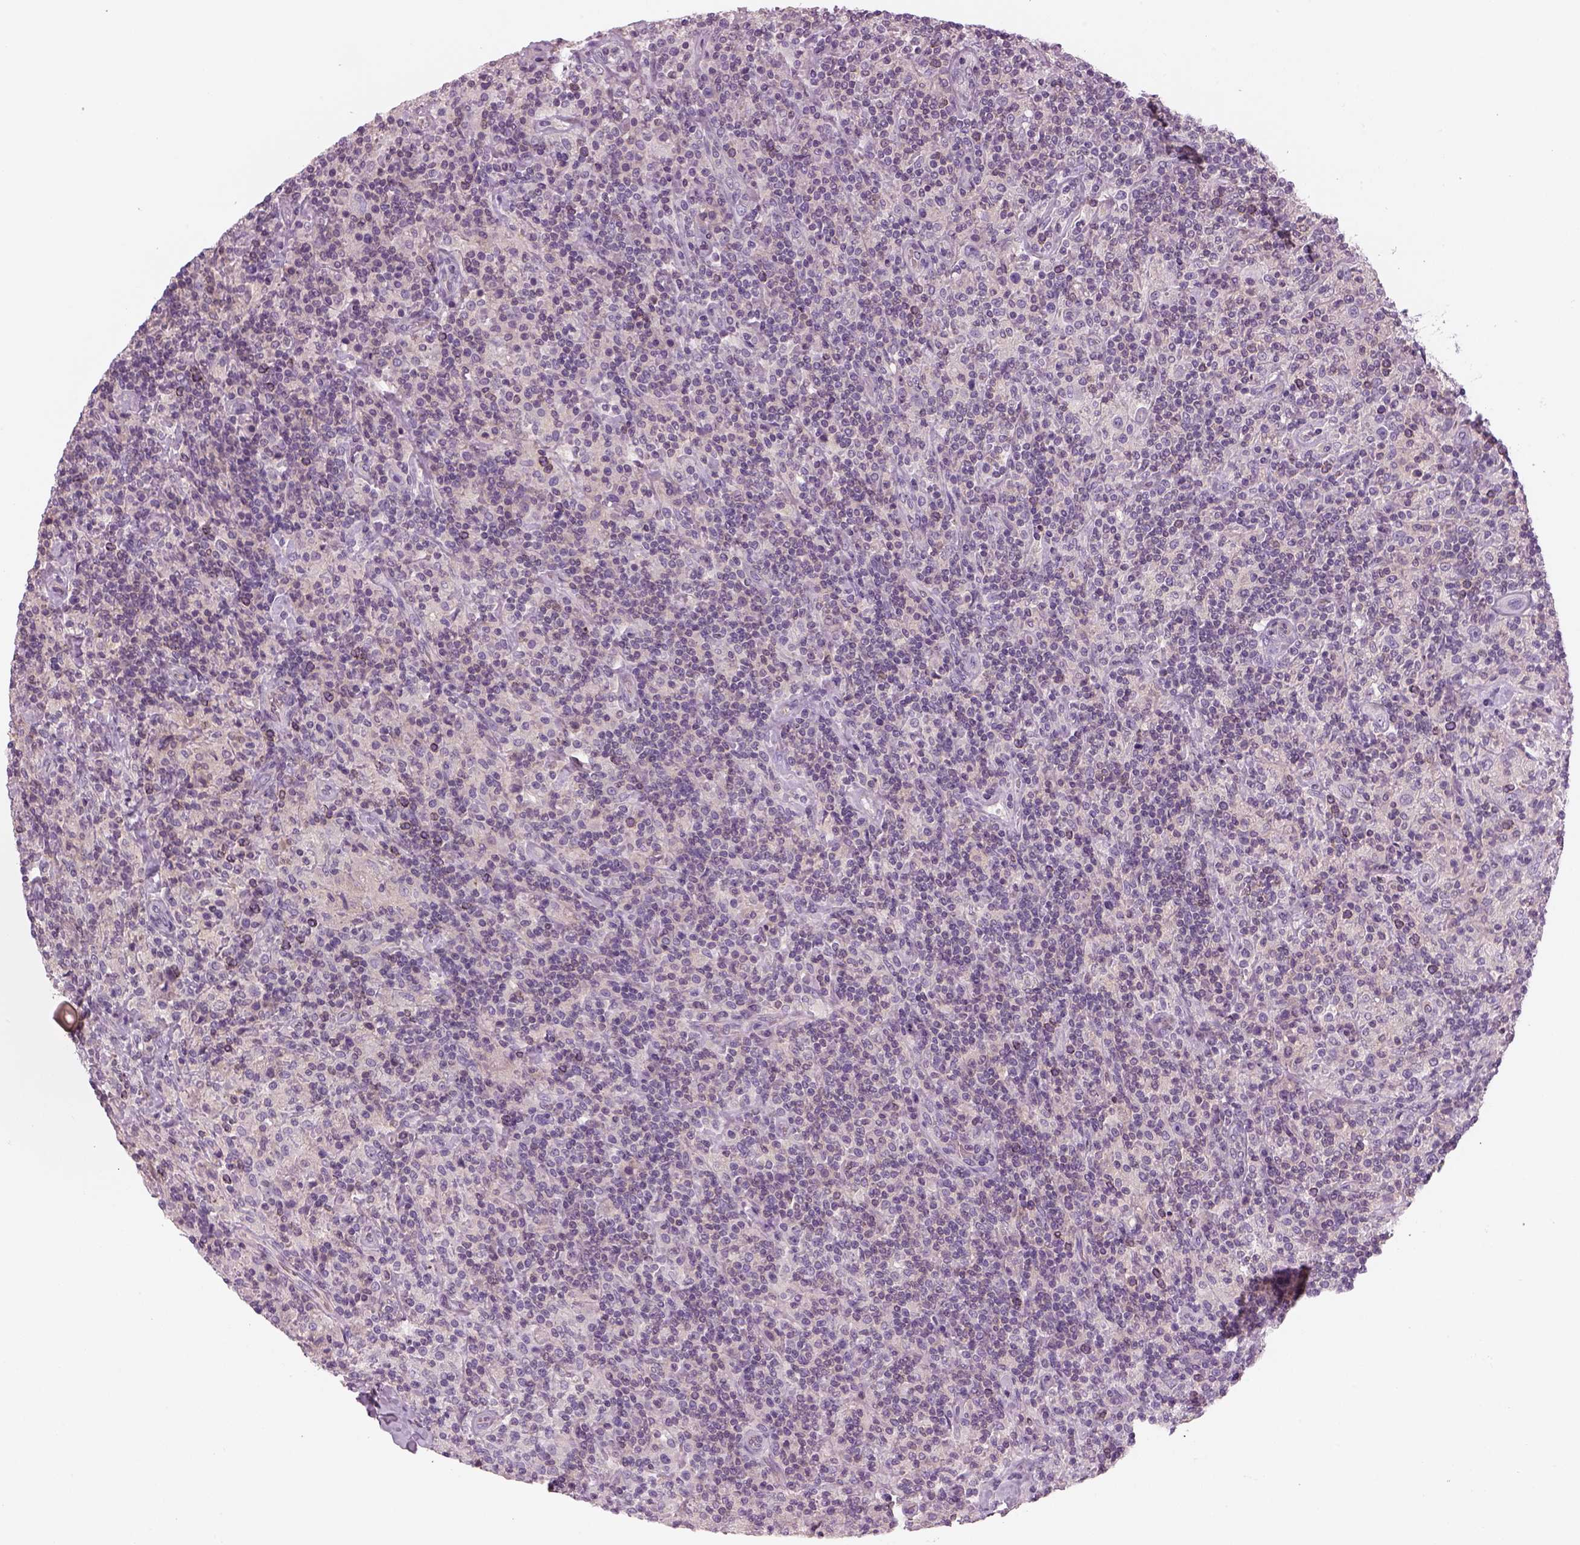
{"staining": {"intensity": "negative", "quantity": "none", "location": "none"}, "tissue": "lymphoma", "cell_type": "Tumor cells", "image_type": "cancer", "snomed": [{"axis": "morphology", "description": "Hodgkin's disease, NOS"}, {"axis": "topography", "description": "Lymph node"}], "caption": "The histopathology image displays no staining of tumor cells in Hodgkin's disease.", "gene": "SLC1A7", "patient": {"sex": "male", "age": 70}}